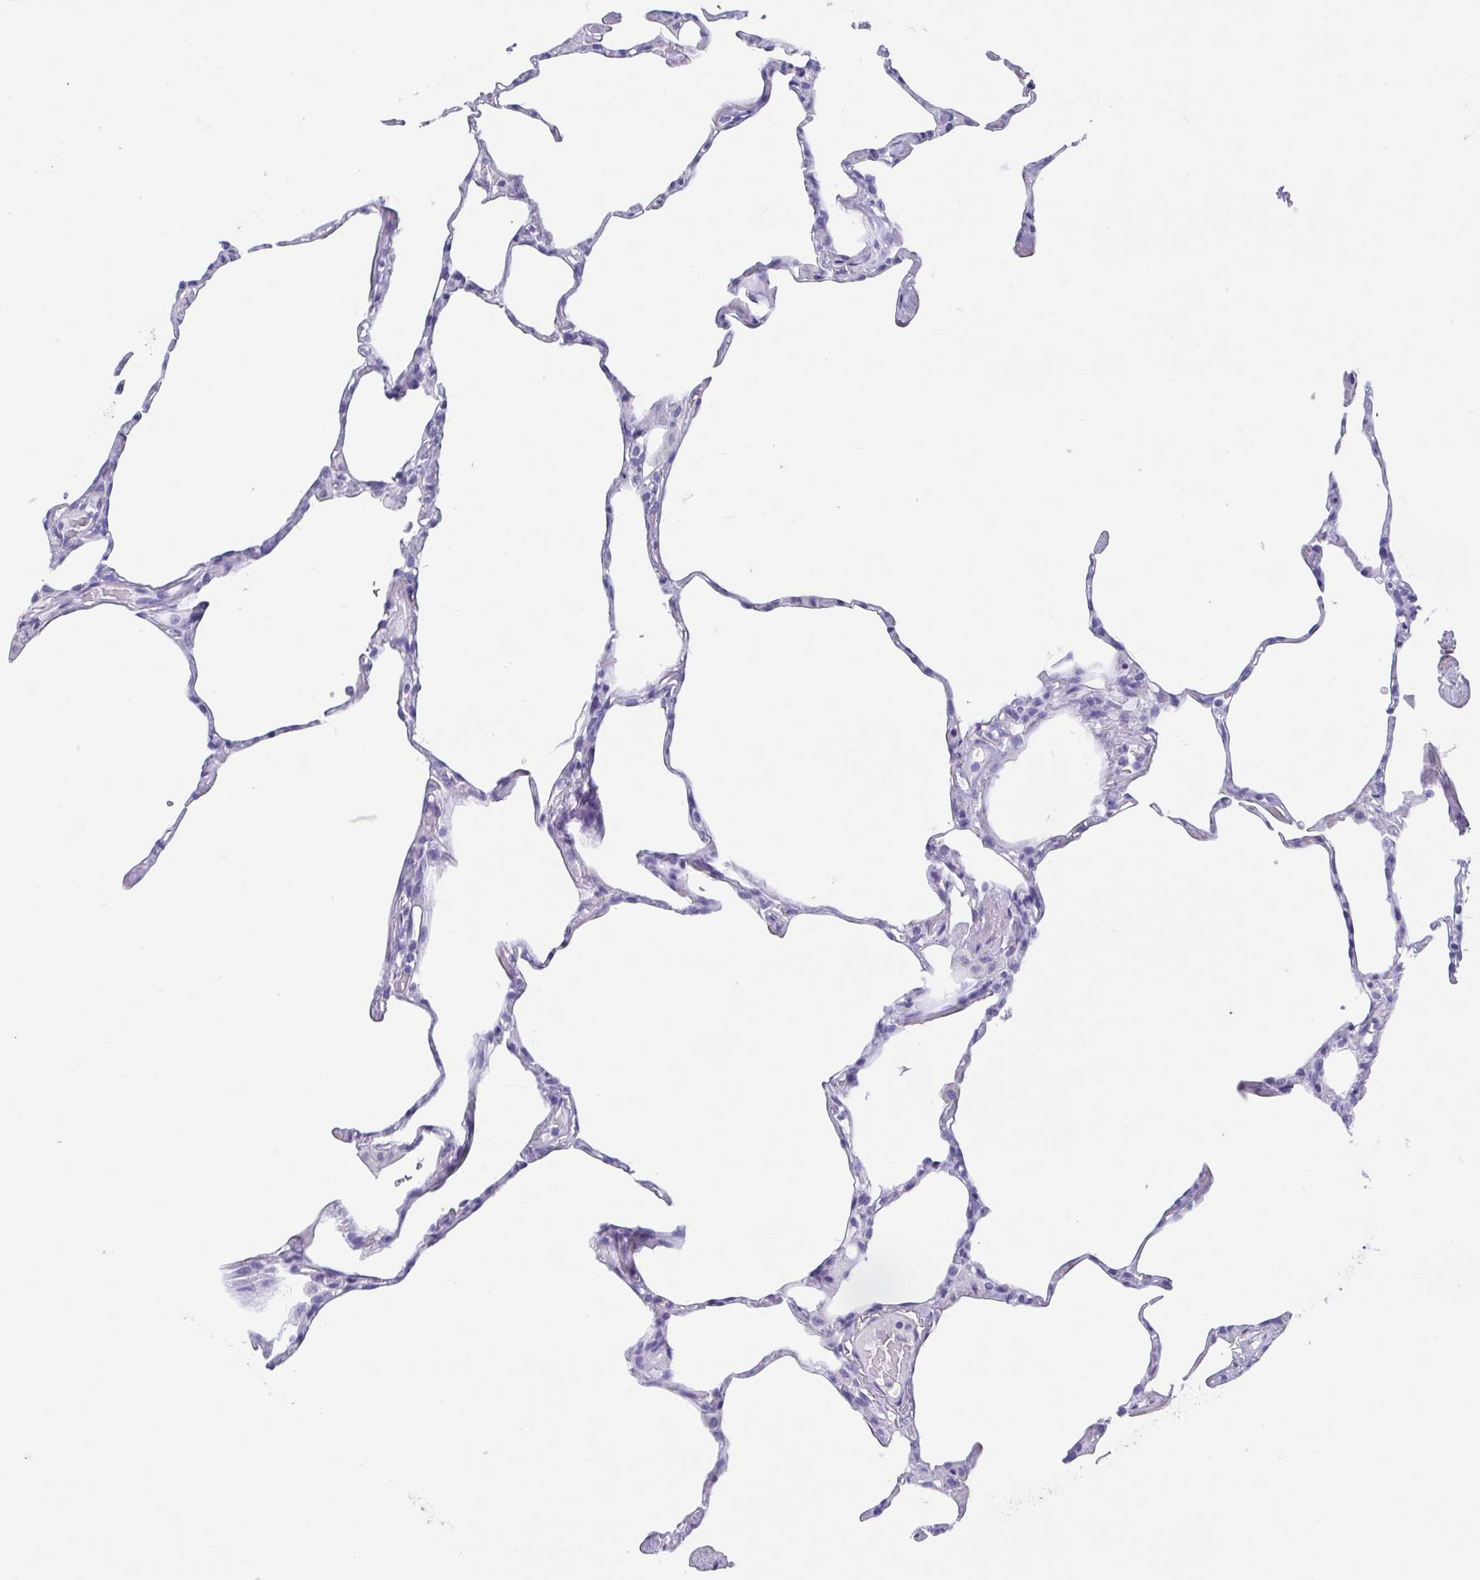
{"staining": {"intensity": "negative", "quantity": "none", "location": "none"}, "tissue": "lung", "cell_type": "Alveolar cells", "image_type": "normal", "snomed": [{"axis": "morphology", "description": "Normal tissue, NOS"}, {"axis": "topography", "description": "Lung"}], "caption": "Alveolar cells show no significant protein positivity in unremarkable lung. The staining was performed using DAB to visualize the protein expression in brown, while the nuclei were stained in blue with hematoxylin (Magnification: 20x).", "gene": "SCGN", "patient": {"sex": "male", "age": 65}}